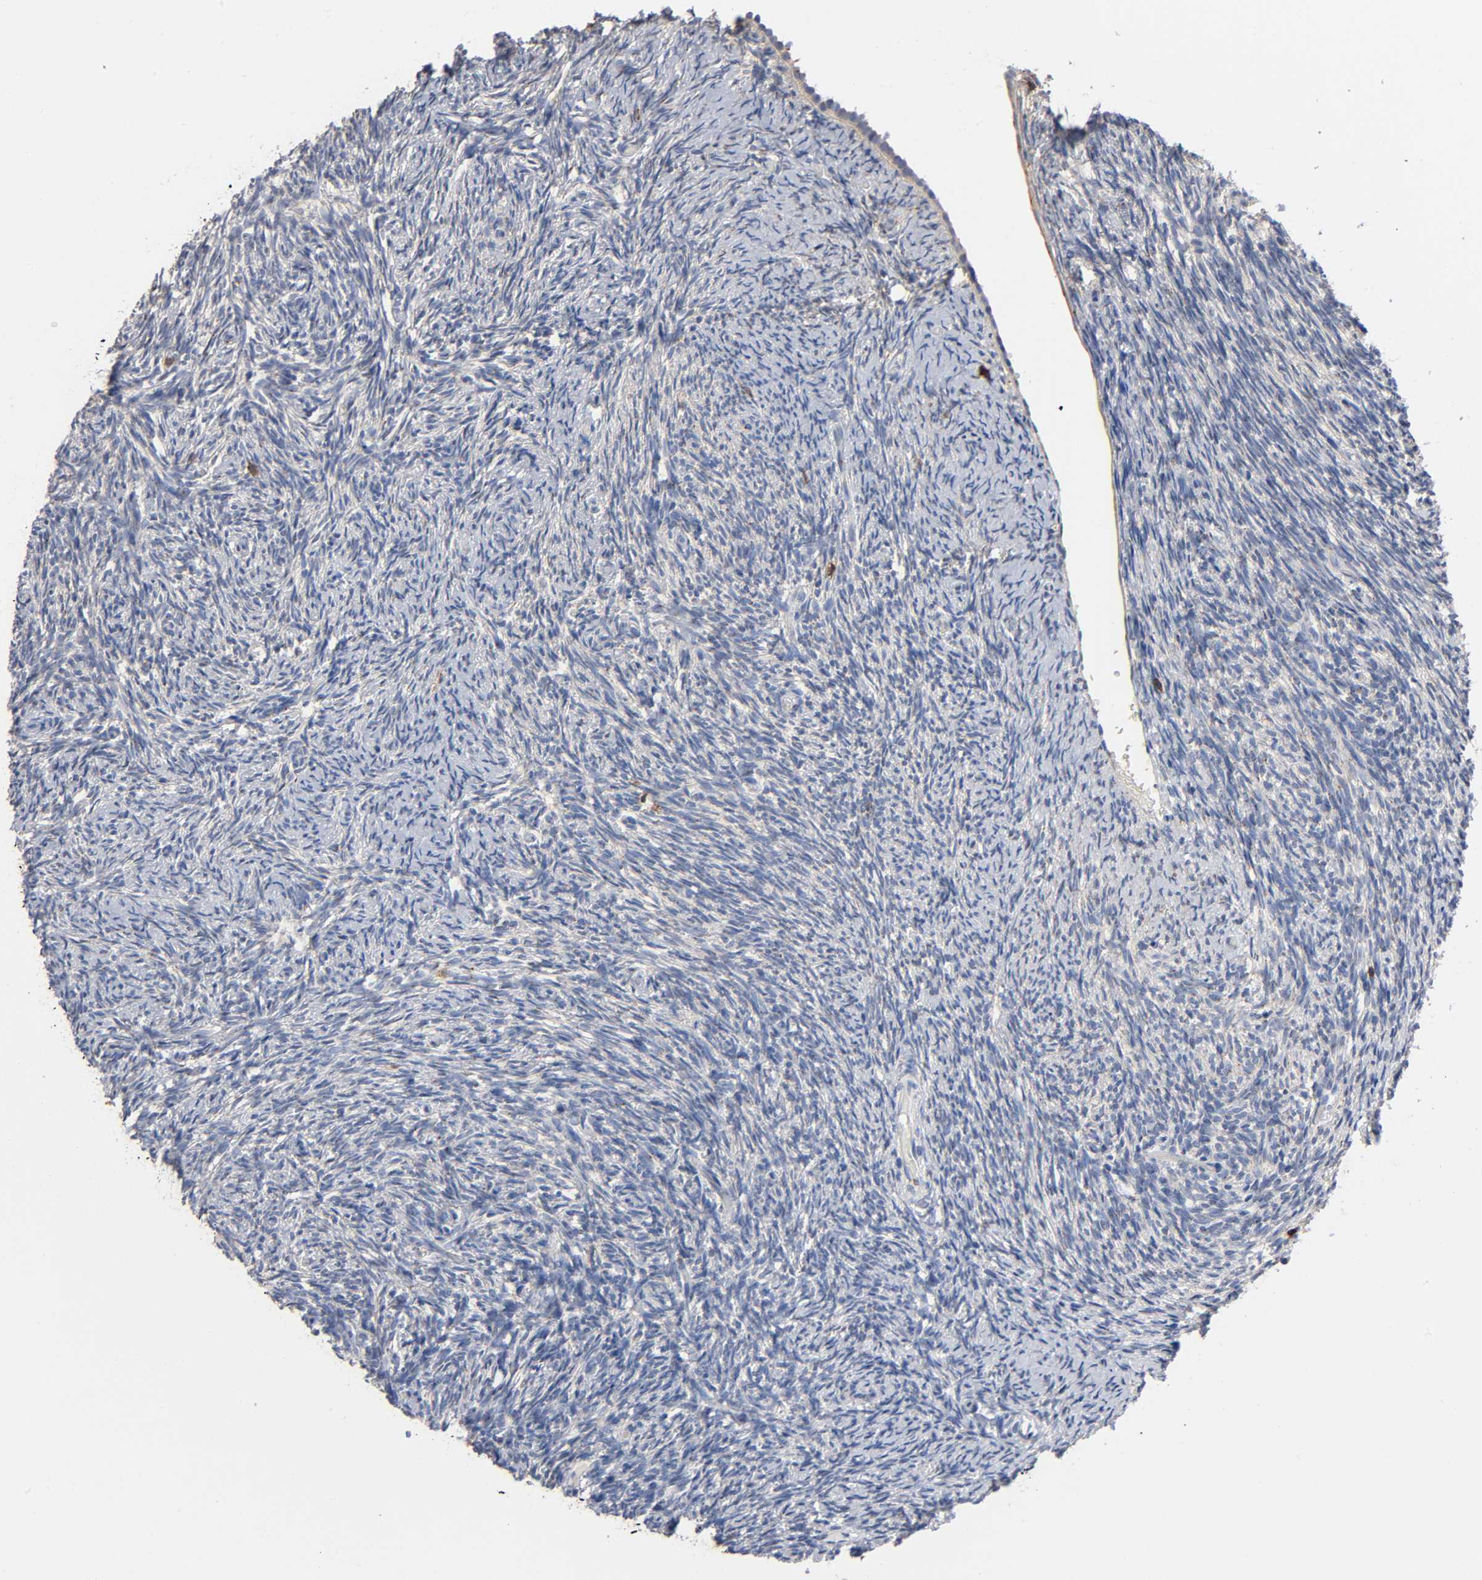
{"staining": {"intensity": "weak", "quantity": ">75%", "location": "cytoplasmic/membranous"}, "tissue": "ovary", "cell_type": "Follicle cells", "image_type": "normal", "snomed": [{"axis": "morphology", "description": "Normal tissue, NOS"}, {"axis": "topography", "description": "Ovary"}], "caption": "High-magnification brightfield microscopy of normal ovary stained with DAB (brown) and counterstained with hematoxylin (blue). follicle cells exhibit weak cytoplasmic/membranous expression is present in approximately>75% of cells.", "gene": "CAPN10", "patient": {"sex": "female", "age": 60}}